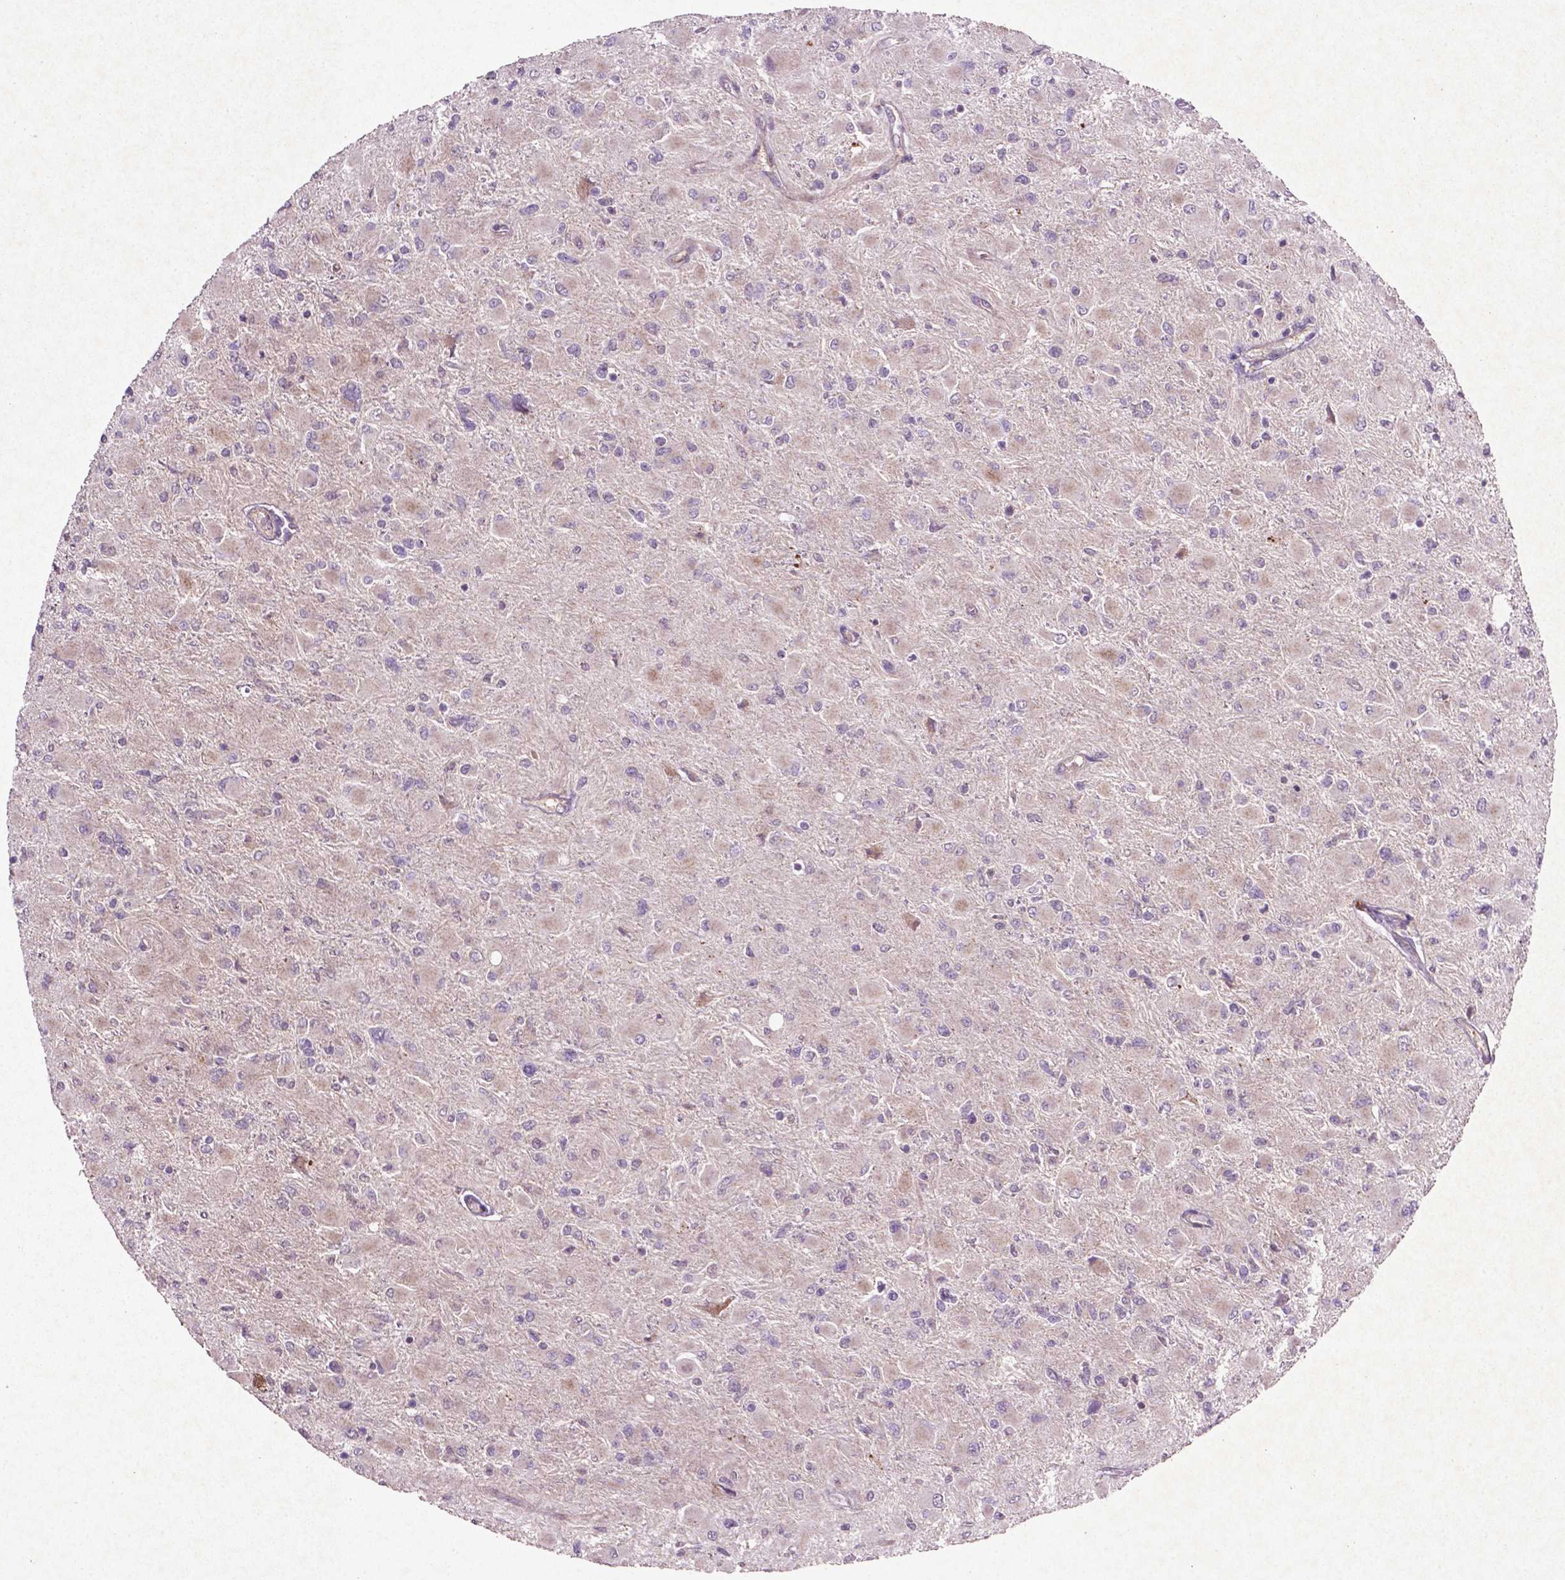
{"staining": {"intensity": "negative", "quantity": "none", "location": "none"}, "tissue": "glioma", "cell_type": "Tumor cells", "image_type": "cancer", "snomed": [{"axis": "morphology", "description": "Glioma, malignant, High grade"}, {"axis": "topography", "description": "Cerebral cortex"}], "caption": "This is an immunohistochemistry (IHC) micrograph of high-grade glioma (malignant). There is no positivity in tumor cells.", "gene": "MTOR", "patient": {"sex": "female", "age": 36}}